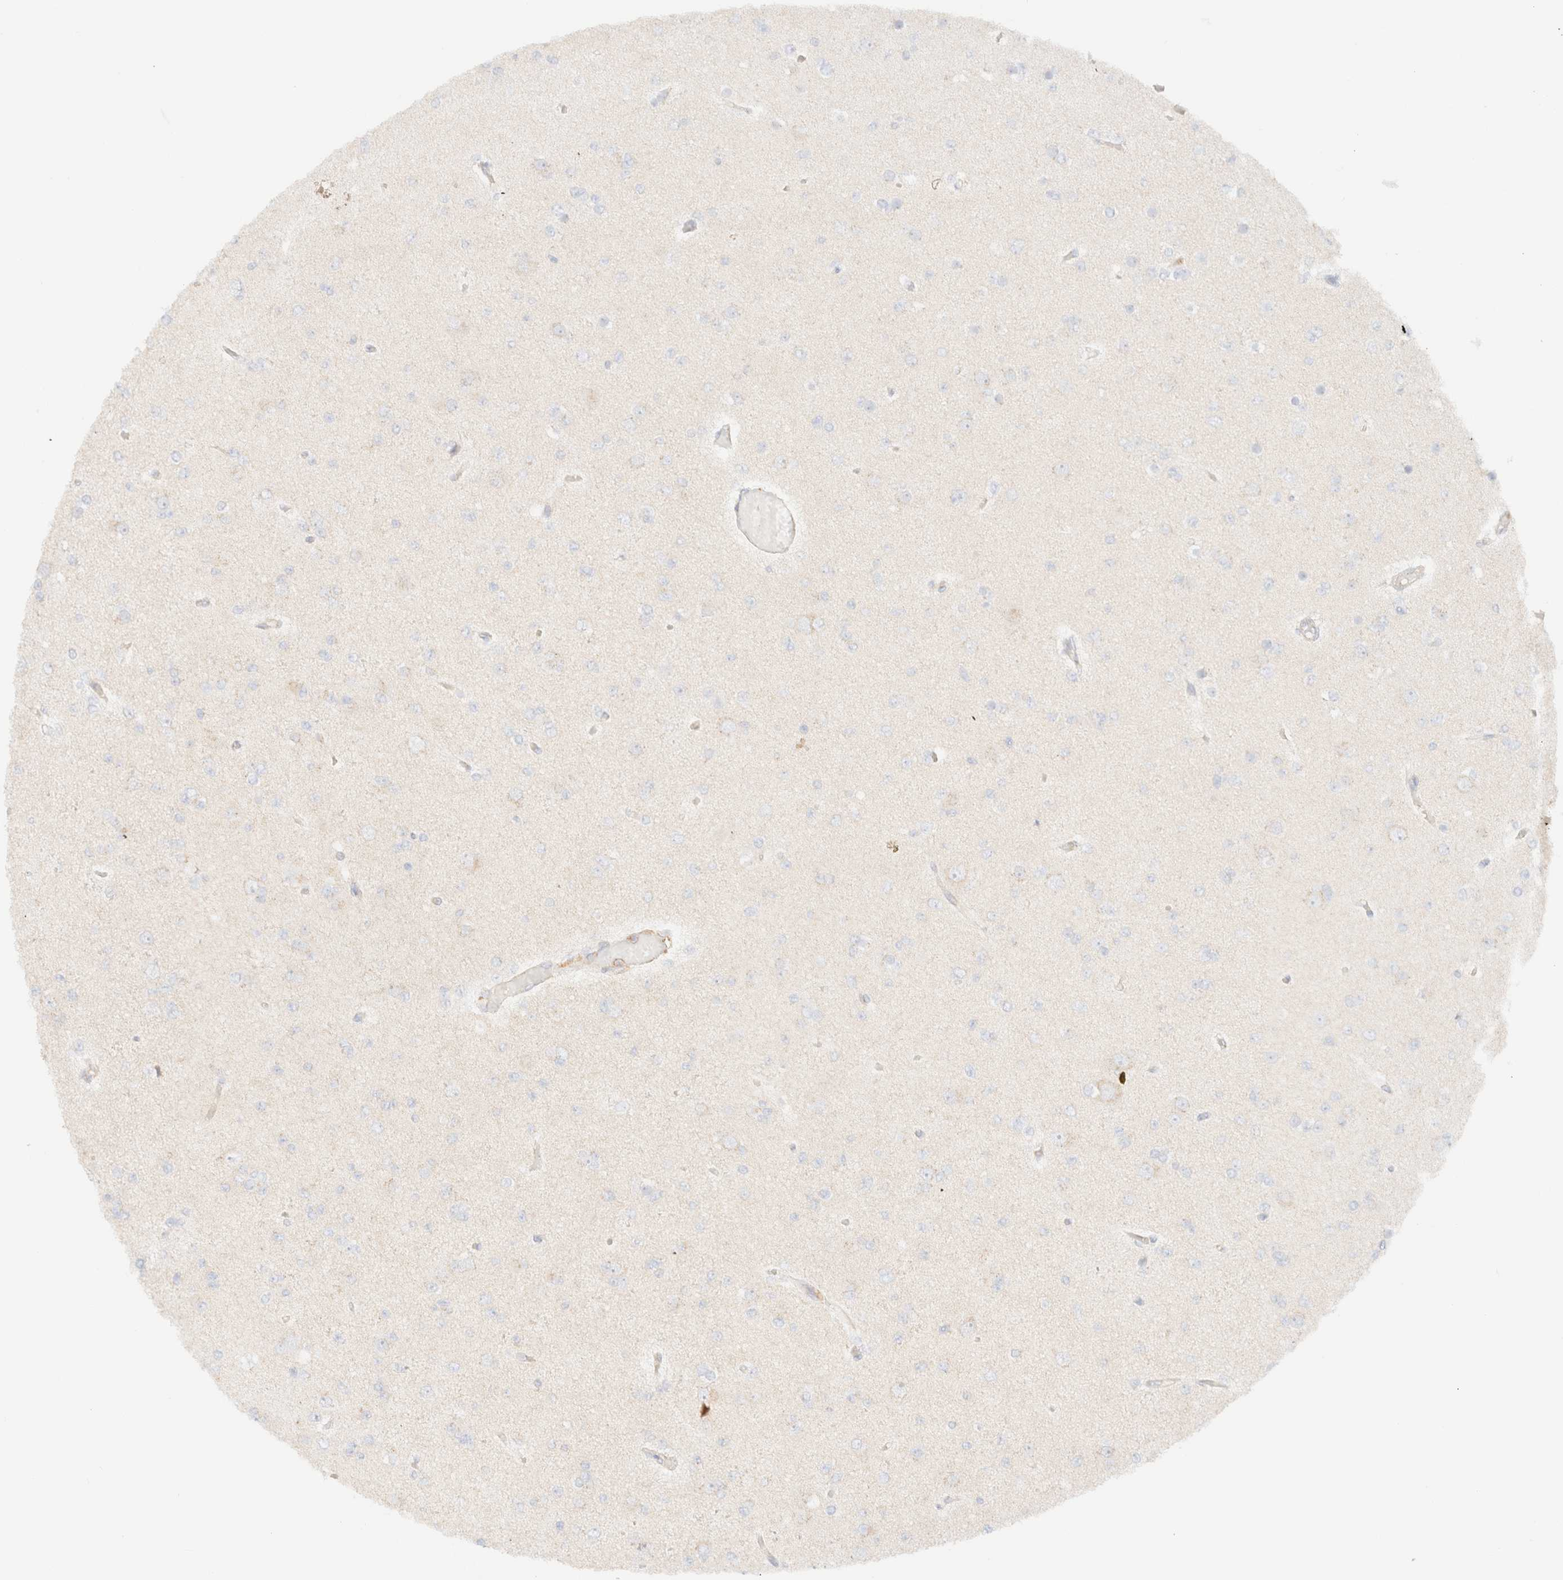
{"staining": {"intensity": "negative", "quantity": "none", "location": "none"}, "tissue": "glioma", "cell_type": "Tumor cells", "image_type": "cancer", "snomed": [{"axis": "morphology", "description": "Glioma, malignant, Low grade"}, {"axis": "topography", "description": "Brain"}], "caption": "Immunohistochemistry (IHC) of human malignant glioma (low-grade) exhibits no positivity in tumor cells.", "gene": "MYO10", "patient": {"sex": "female", "age": 22}}